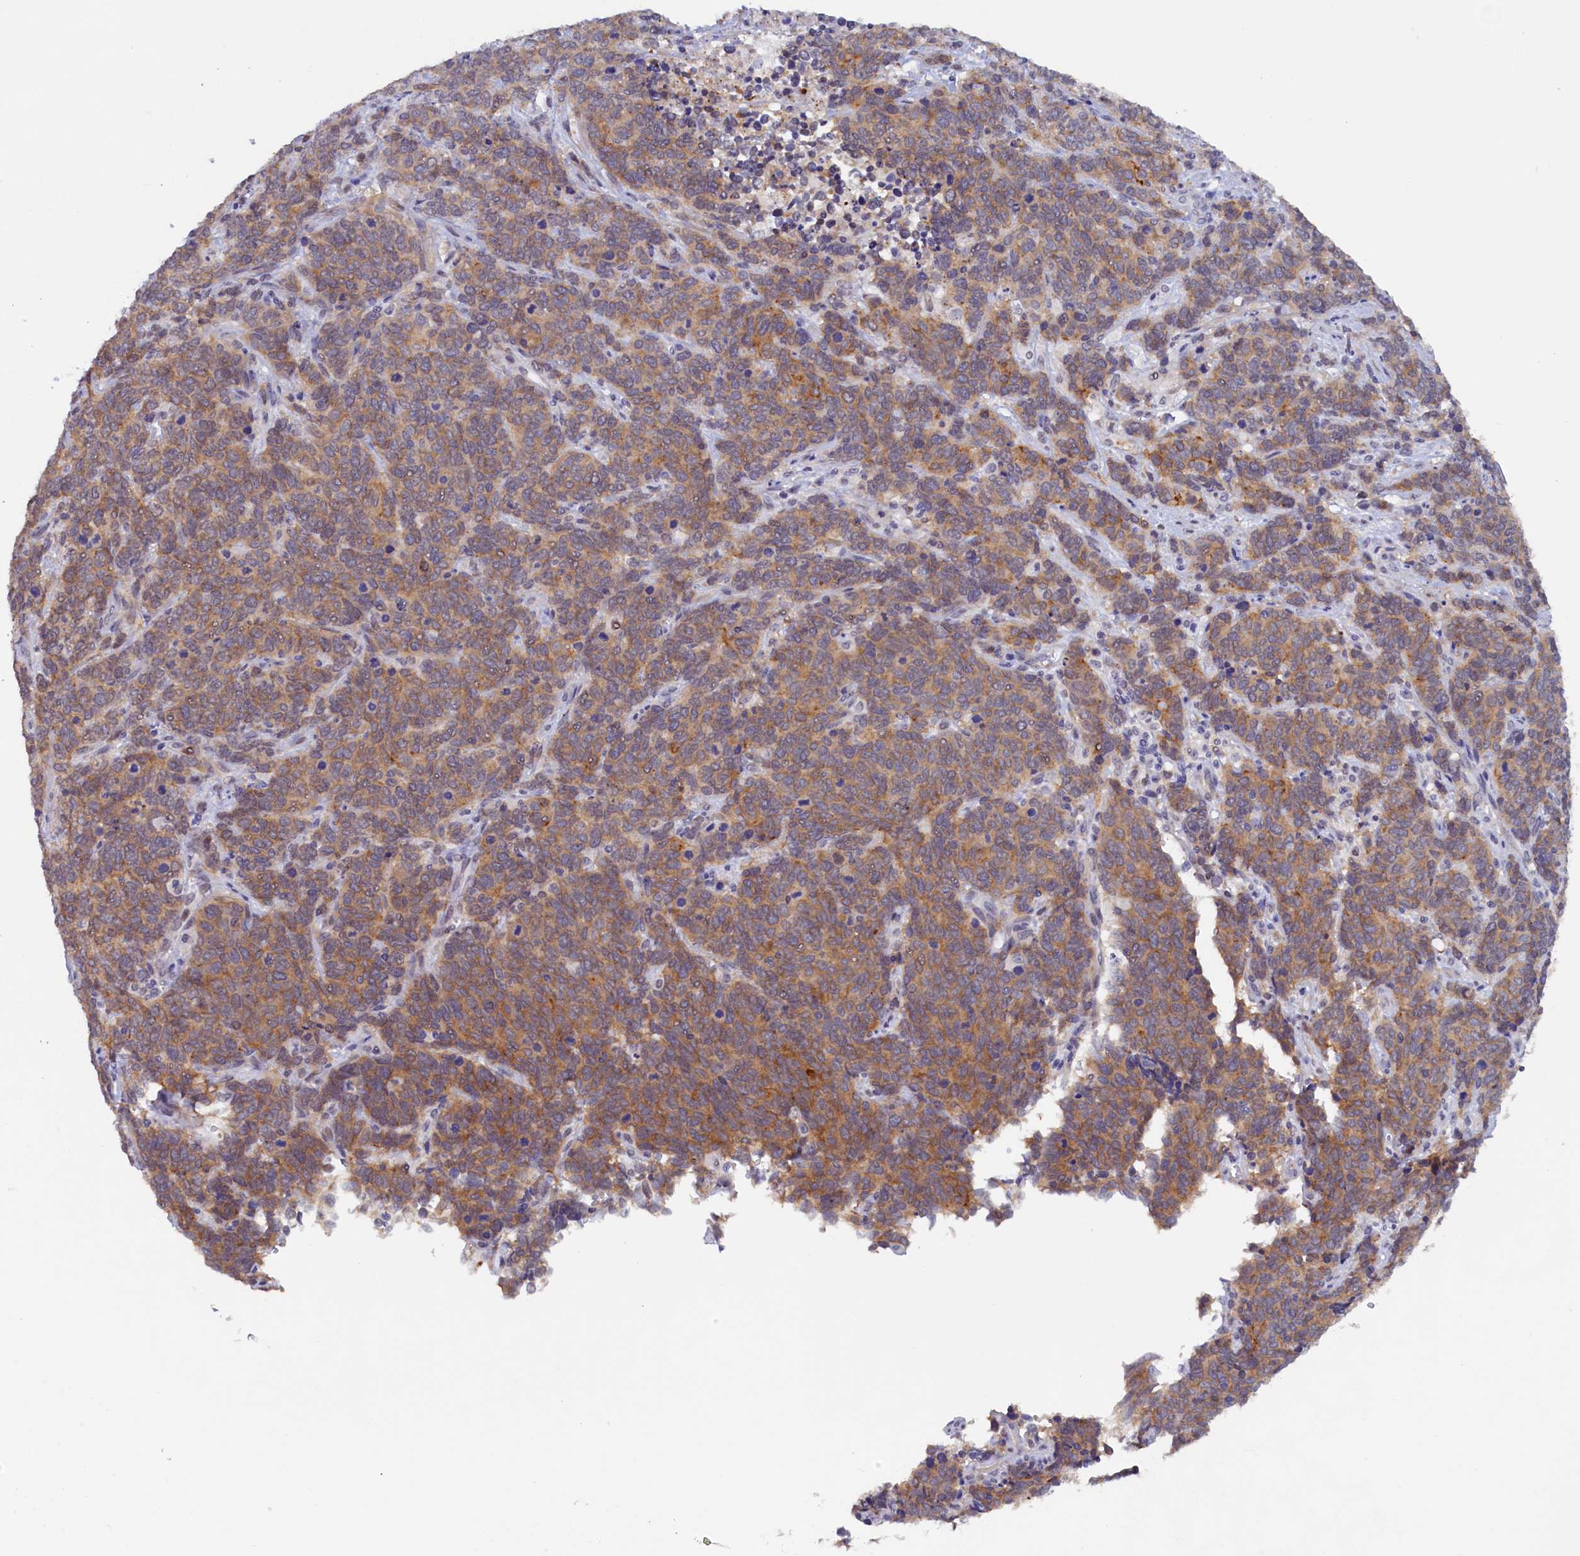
{"staining": {"intensity": "moderate", "quantity": ">75%", "location": "cytoplasmic/membranous"}, "tissue": "cervical cancer", "cell_type": "Tumor cells", "image_type": "cancer", "snomed": [{"axis": "morphology", "description": "Squamous cell carcinoma, NOS"}, {"axis": "topography", "description": "Cervix"}], "caption": "Protein analysis of cervical squamous cell carcinoma tissue exhibits moderate cytoplasmic/membranous positivity in about >75% of tumor cells.", "gene": "PACSIN3", "patient": {"sex": "female", "age": 60}}